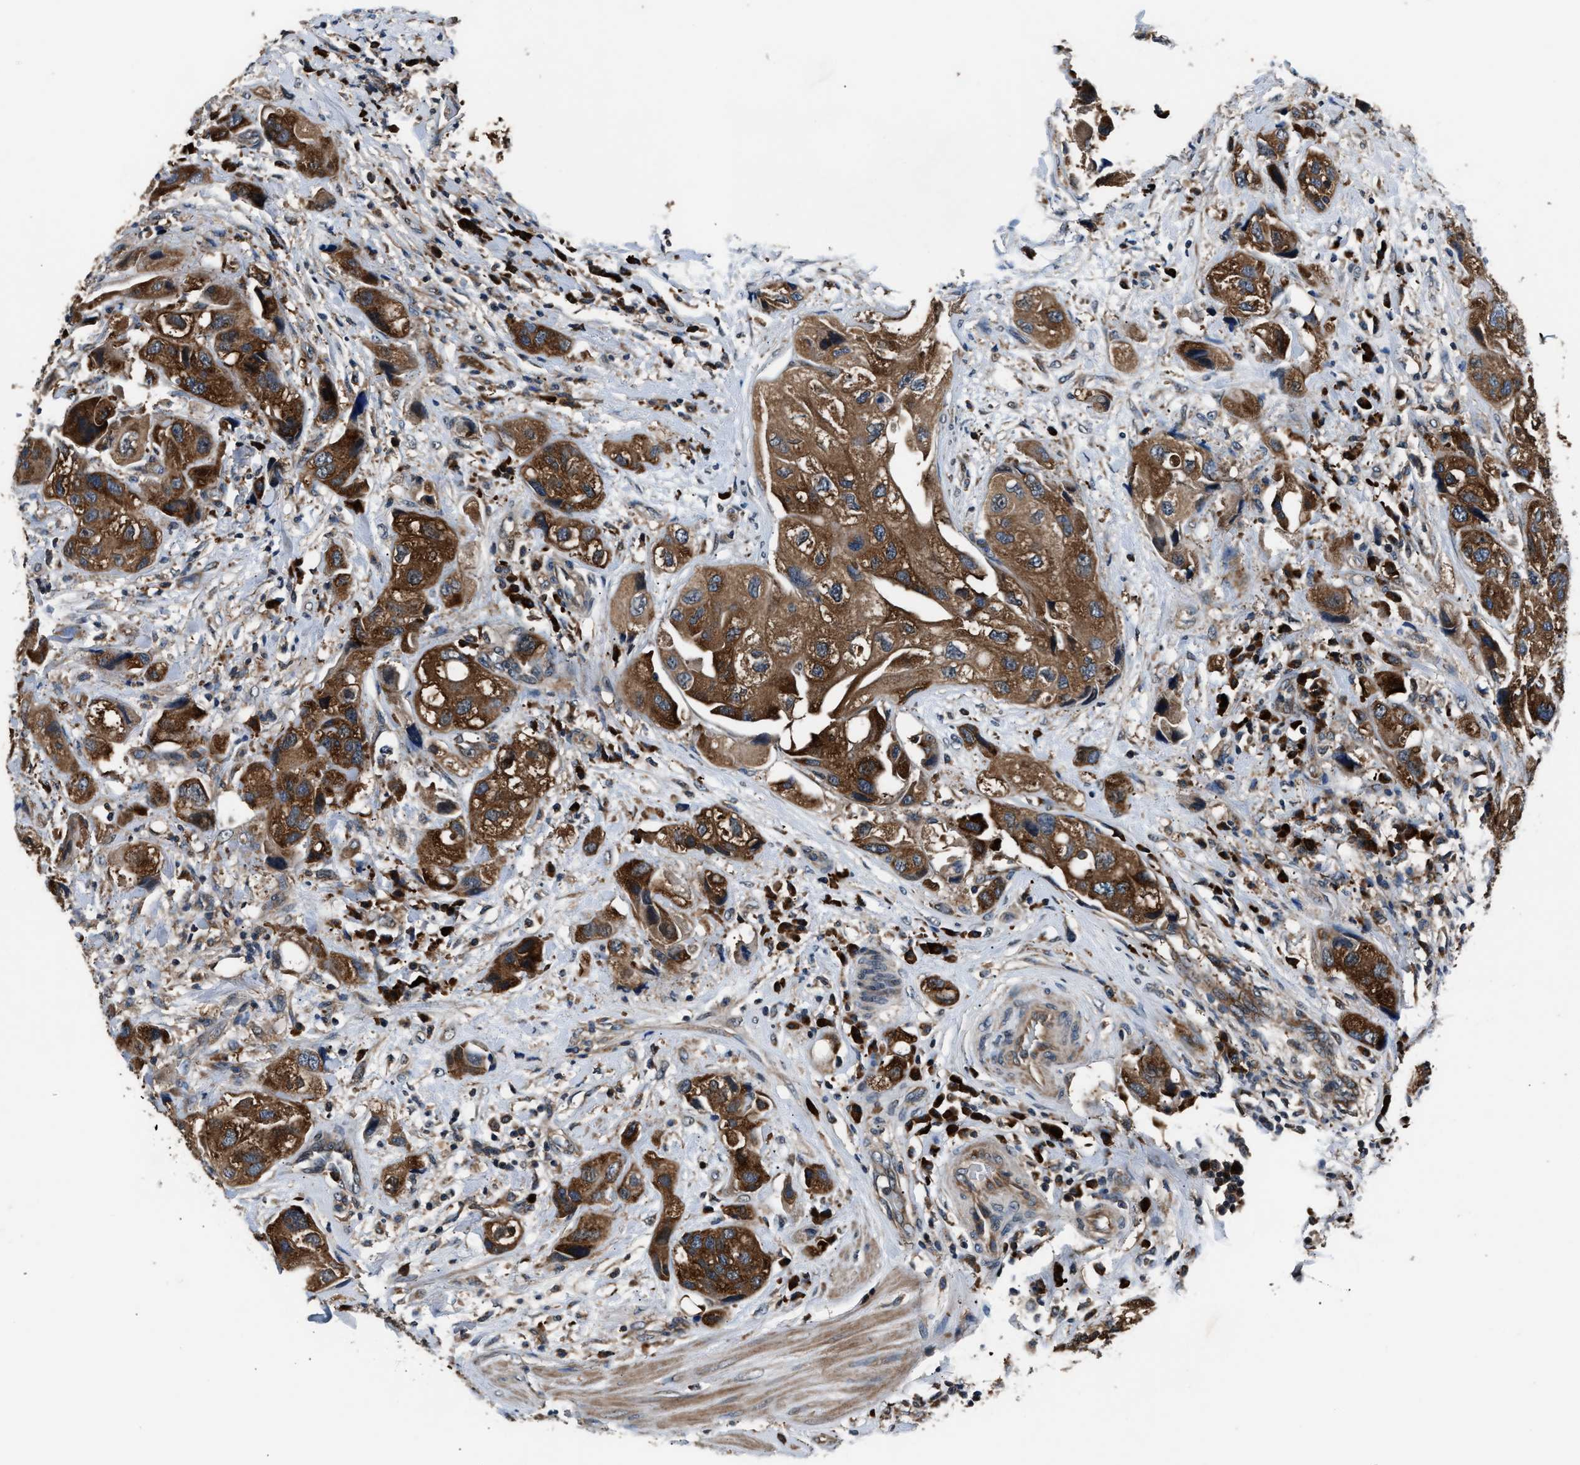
{"staining": {"intensity": "strong", "quantity": ">75%", "location": "cytoplasmic/membranous"}, "tissue": "urothelial cancer", "cell_type": "Tumor cells", "image_type": "cancer", "snomed": [{"axis": "morphology", "description": "Urothelial carcinoma, High grade"}, {"axis": "topography", "description": "Urinary bladder"}], "caption": "Immunohistochemical staining of high-grade urothelial carcinoma exhibits high levels of strong cytoplasmic/membranous positivity in approximately >75% of tumor cells. (Brightfield microscopy of DAB IHC at high magnification).", "gene": "IMPDH2", "patient": {"sex": "female", "age": 64}}